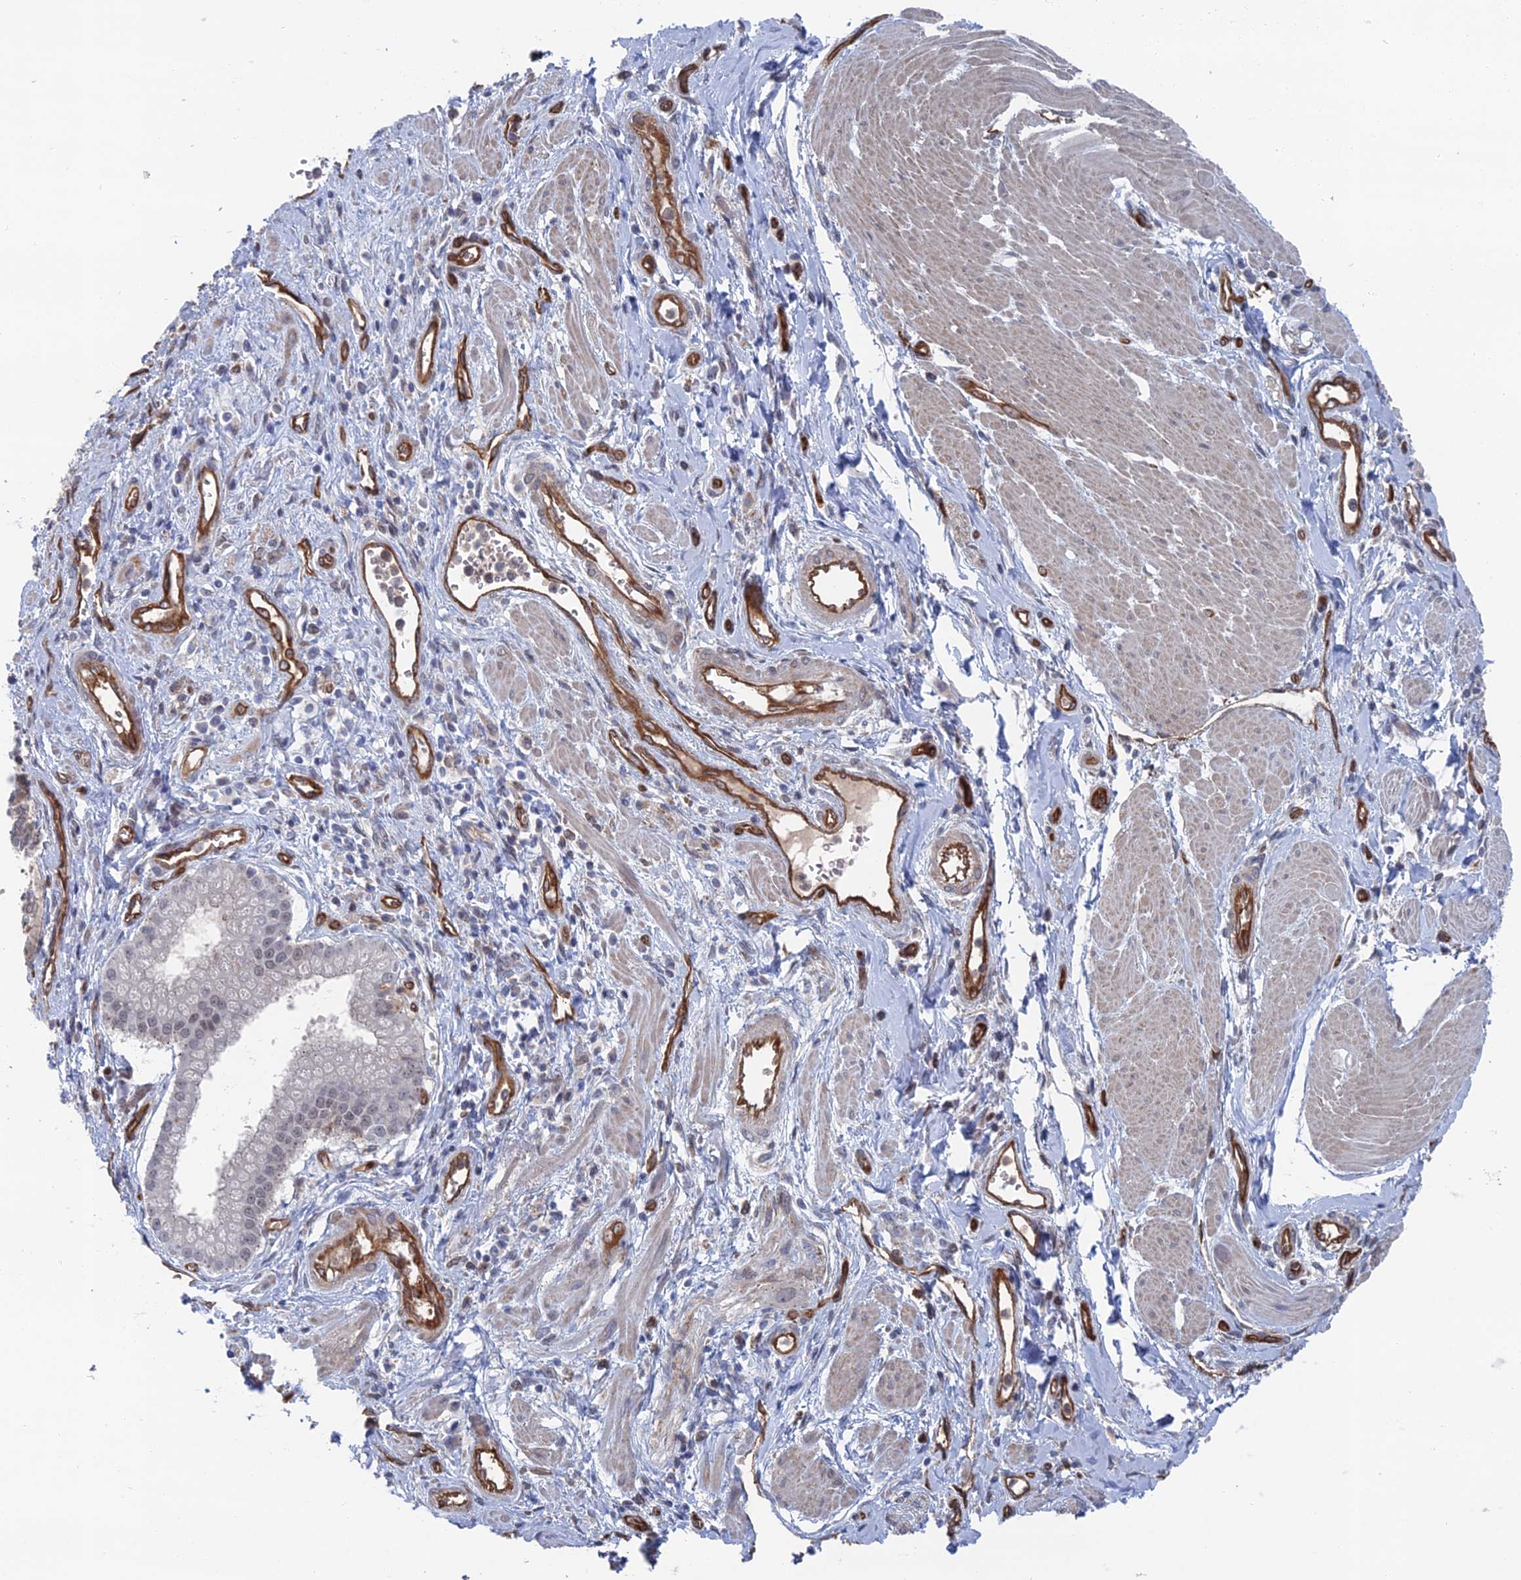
{"staining": {"intensity": "moderate", "quantity": "<25%", "location": "cytoplasmic/membranous"}, "tissue": "pancreatic cancer", "cell_type": "Tumor cells", "image_type": "cancer", "snomed": [{"axis": "morphology", "description": "Adenocarcinoma, NOS"}, {"axis": "topography", "description": "Pancreas"}], "caption": "IHC photomicrograph of human pancreatic cancer stained for a protein (brown), which displays low levels of moderate cytoplasmic/membranous staining in approximately <25% of tumor cells.", "gene": "ARAP3", "patient": {"sex": "male", "age": 78}}